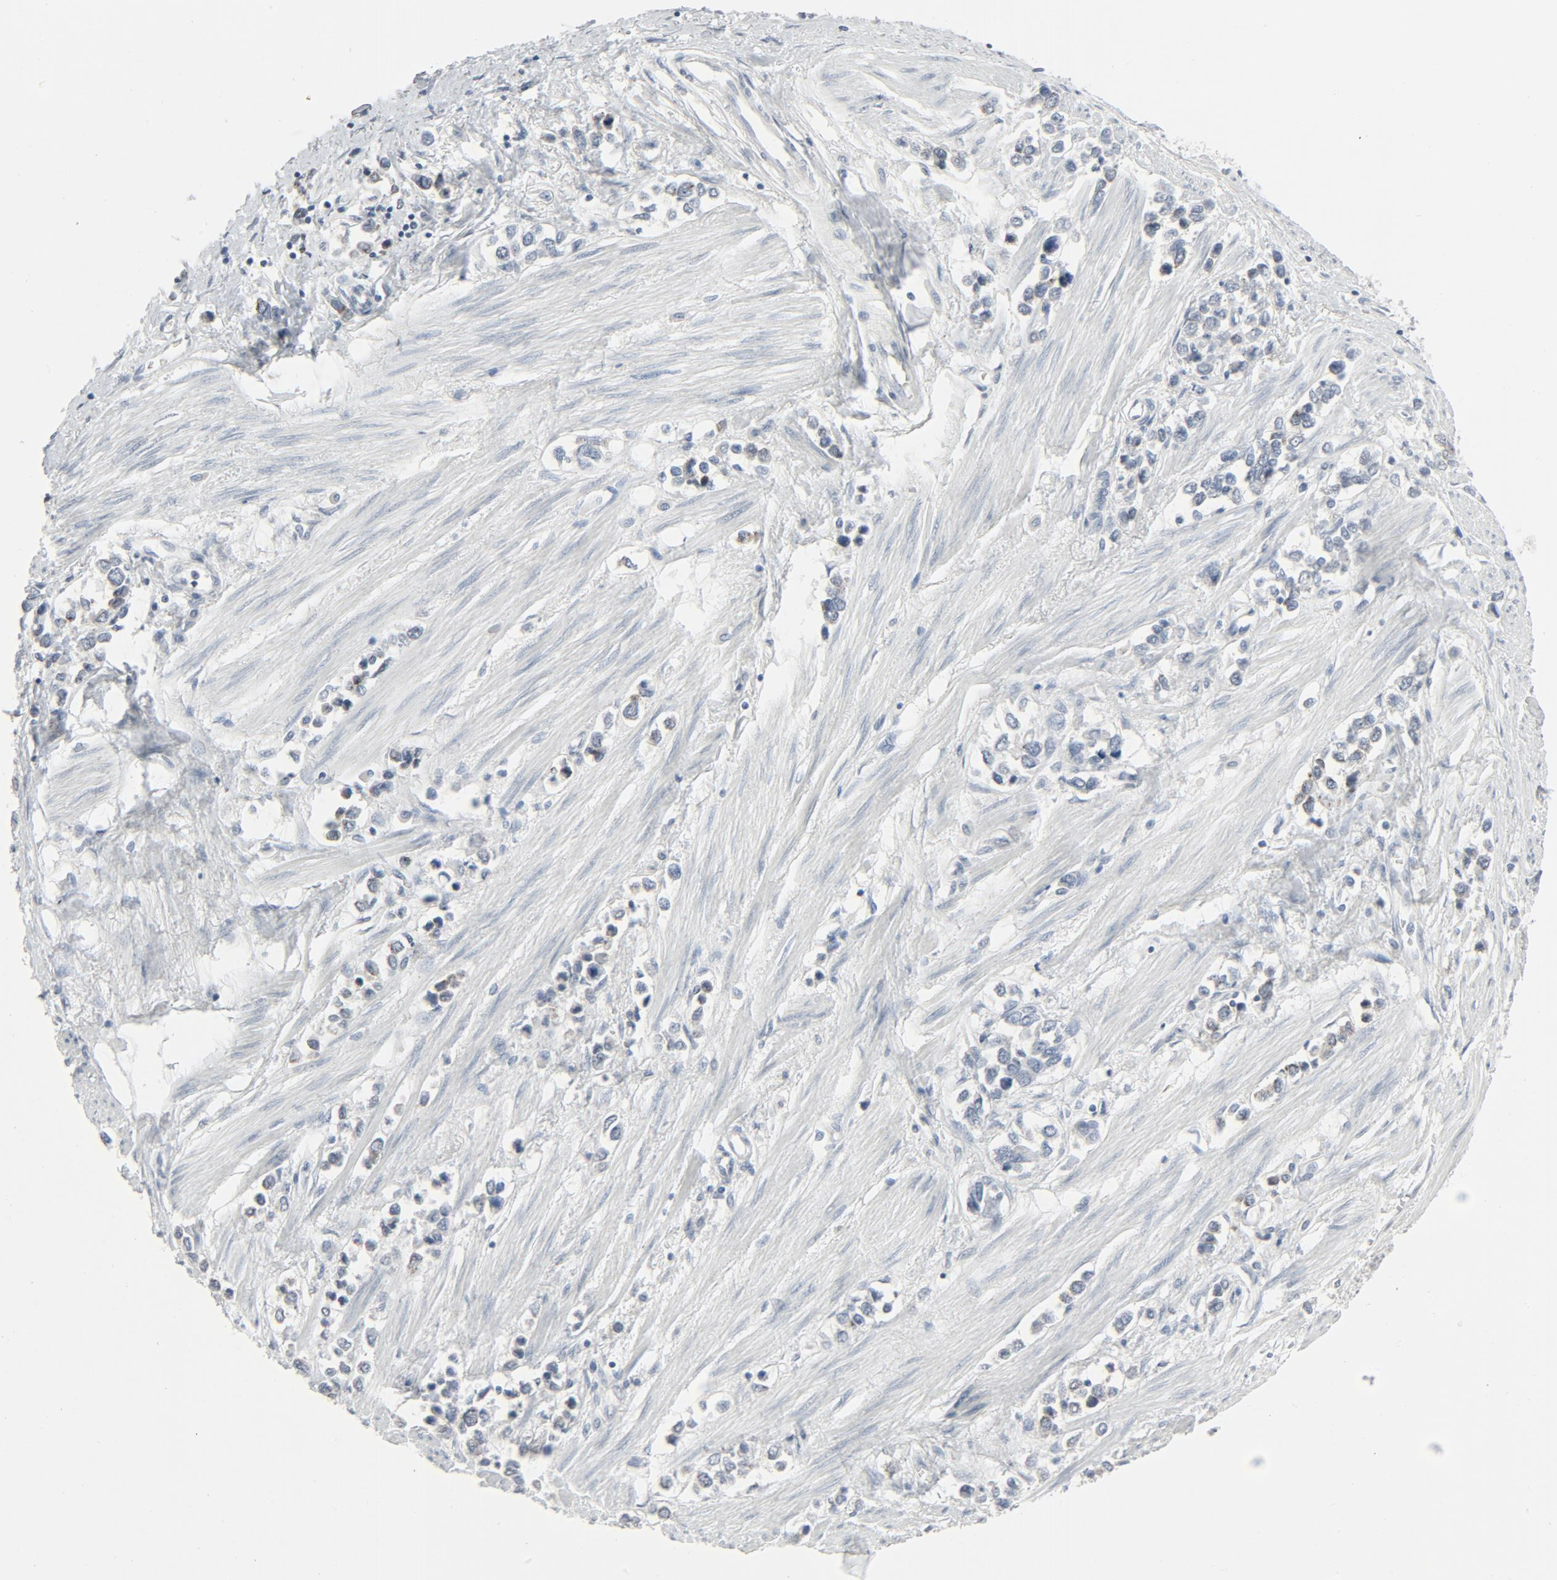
{"staining": {"intensity": "negative", "quantity": "none", "location": "none"}, "tissue": "stomach cancer", "cell_type": "Tumor cells", "image_type": "cancer", "snomed": [{"axis": "morphology", "description": "Adenocarcinoma, NOS"}, {"axis": "topography", "description": "Stomach, upper"}], "caption": "The immunohistochemistry (IHC) micrograph has no significant staining in tumor cells of stomach adenocarcinoma tissue. Nuclei are stained in blue.", "gene": "FGFR3", "patient": {"sex": "male", "age": 76}}